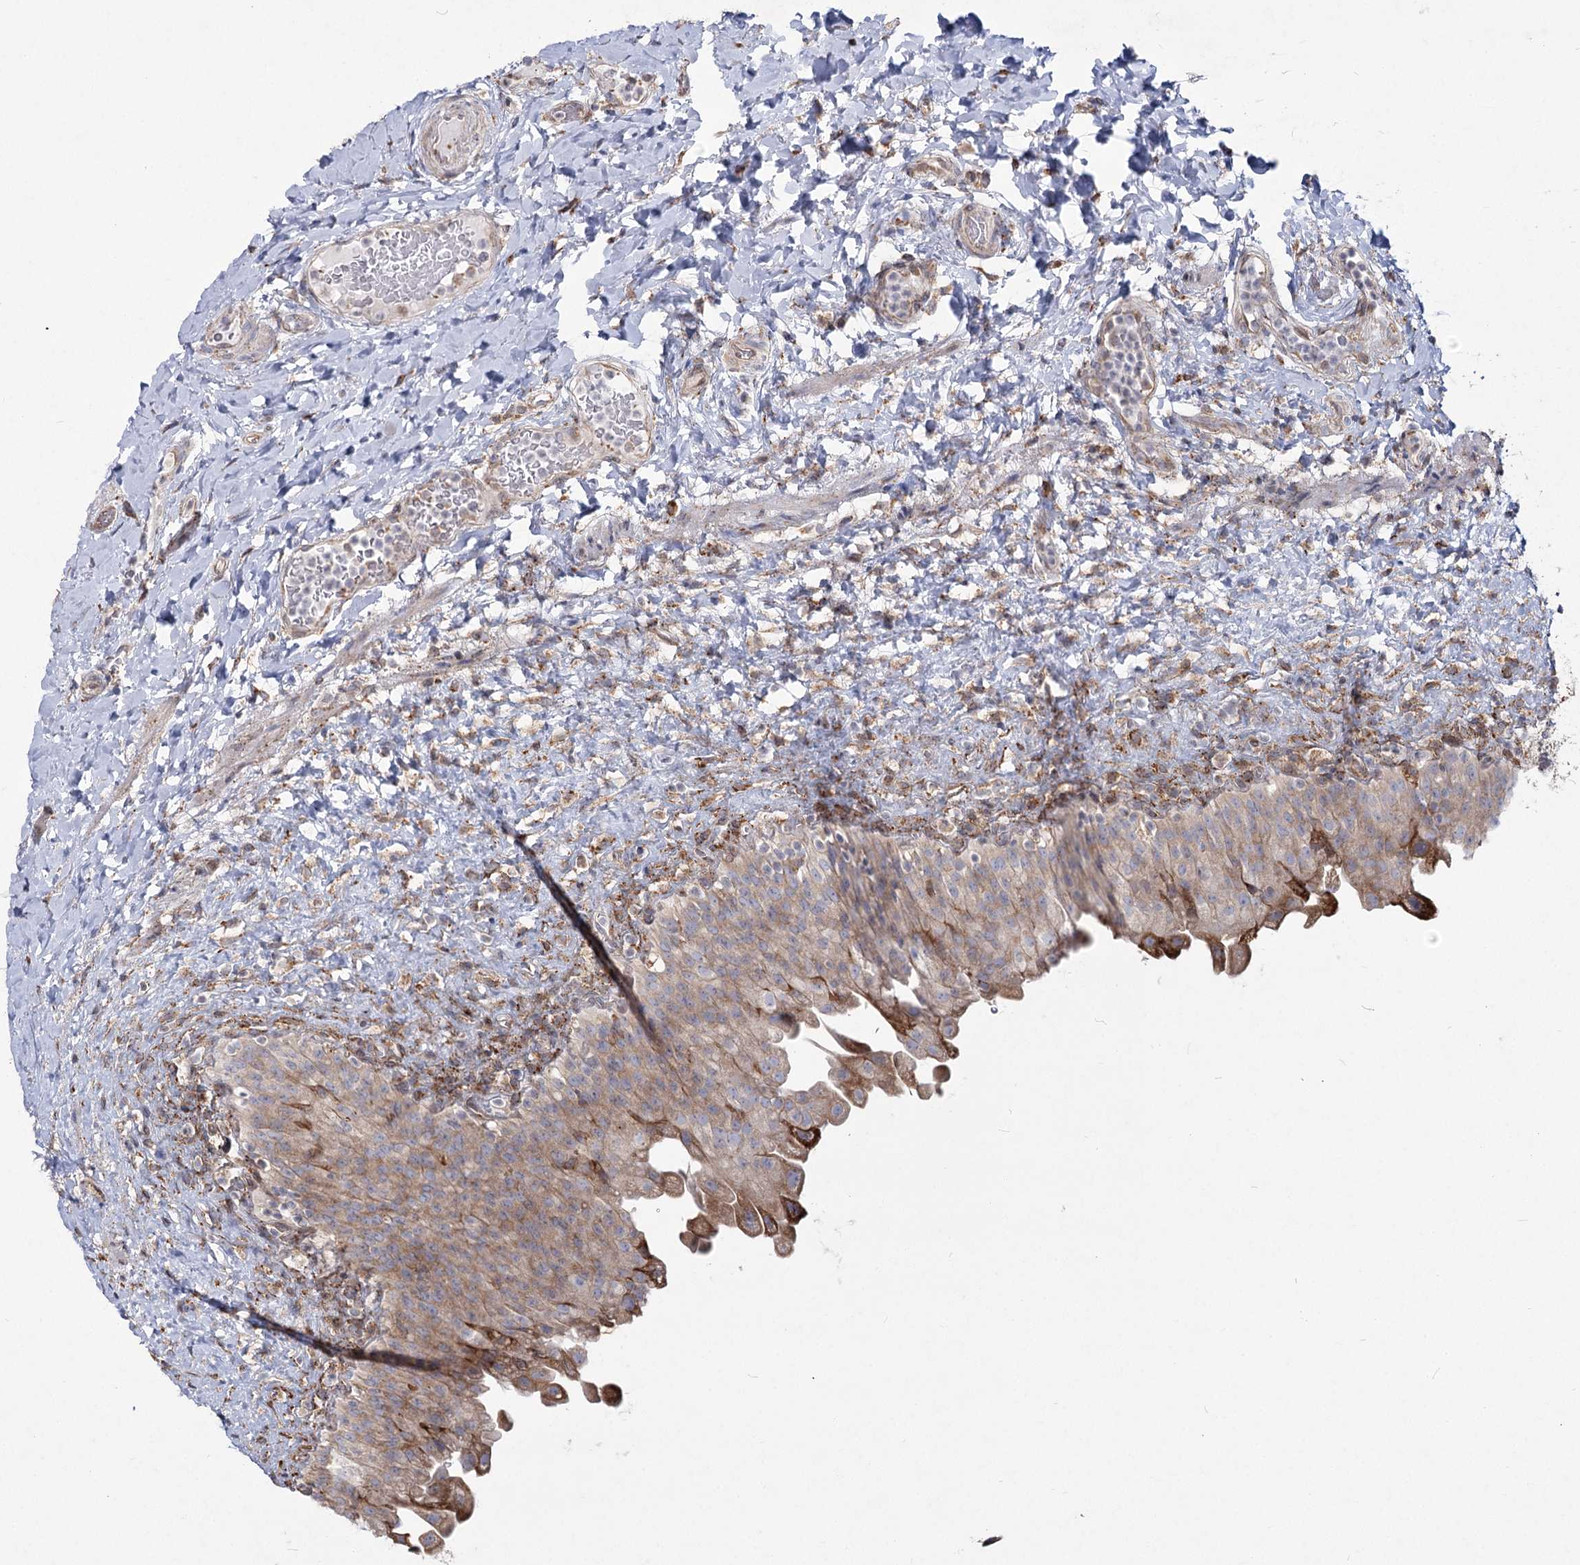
{"staining": {"intensity": "moderate", "quantity": "25%-75%", "location": "cytoplasmic/membranous"}, "tissue": "urinary bladder", "cell_type": "Urothelial cells", "image_type": "normal", "snomed": [{"axis": "morphology", "description": "Normal tissue, NOS"}, {"axis": "topography", "description": "Urinary bladder"}], "caption": "Immunohistochemistry (IHC) of unremarkable urinary bladder displays medium levels of moderate cytoplasmic/membranous expression in about 25%-75% of urothelial cells.", "gene": "NHLRC2", "patient": {"sex": "female", "age": 27}}